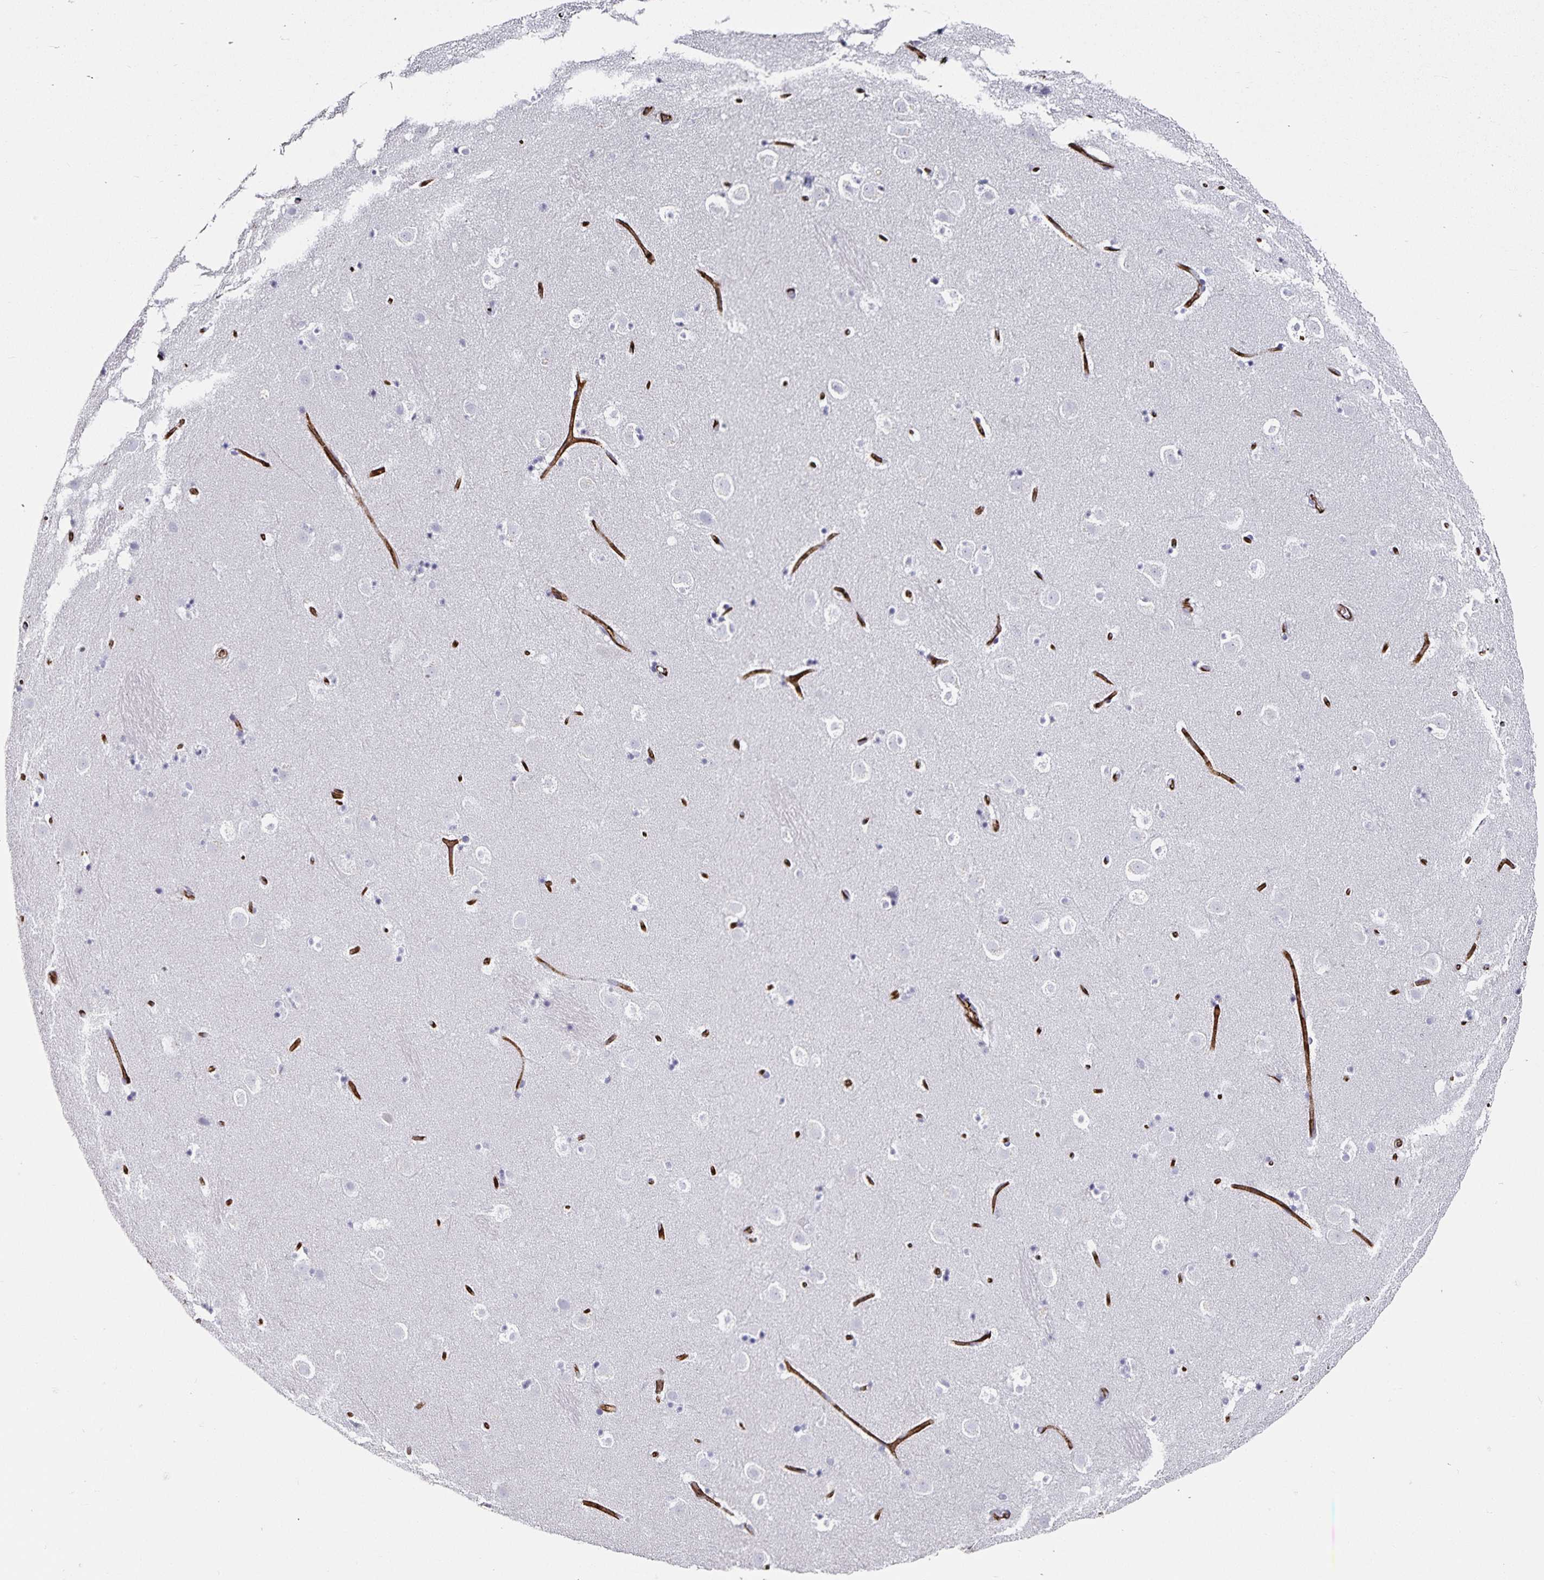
{"staining": {"intensity": "negative", "quantity": "none", "location": "none"}, "tissue": "caudate", "cell_type": "Glial cells", "image_type": "normal", "snomed": [{"axis": "morphology", "description": "Normal tissue, NOS"}, {"axis": "topography", "description": "Lateral ventricle wall"}], "caption": "This is an immunohistochemistry (IHC) micrograph of unremarkable caudate. There is no positivity in glial cells.", "gene": "PODXL", "patient": {"sex": "male", "age": 37}}